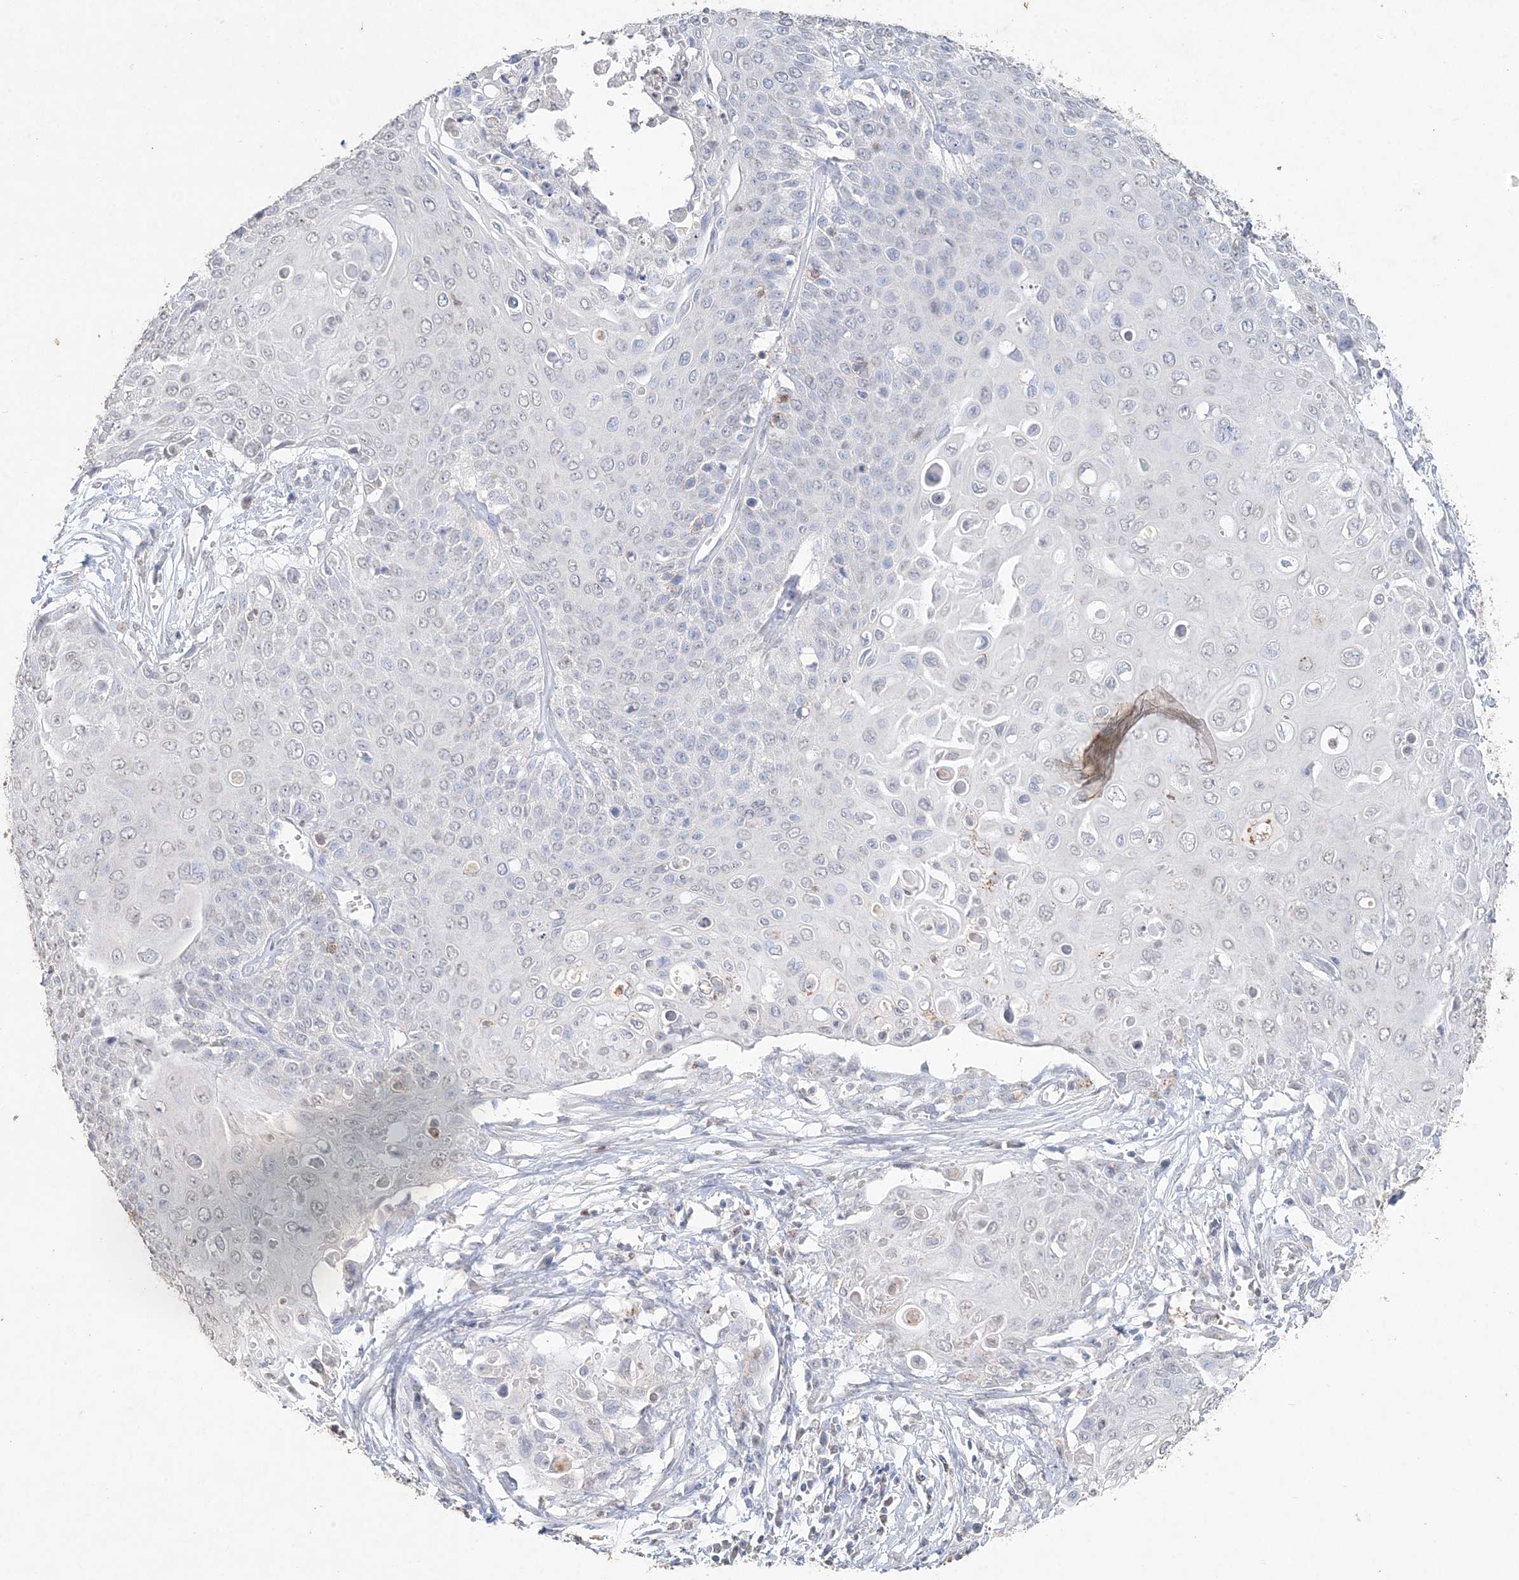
{"staining": {"intensity": "negative", "quantity": "none", "location": "none"}, "tissue": "cervical cancer", "cell_type": "Tumor cells", "image_type": "cancer", "snomed": [{"axis": "morphology", "description": "Squamous cell carcinoma, NOS"}, {"axis": "topography", "description": "Cervix"}], "caption": "A high-resolution photomicrograph shows immunohistochemistry (IHC) staining of squamous cell carcinoma (cervical), which displays no significant staining in tumor cells.", "gene": "PDCD1", "patient": {"sex": "female", "age": 39}}